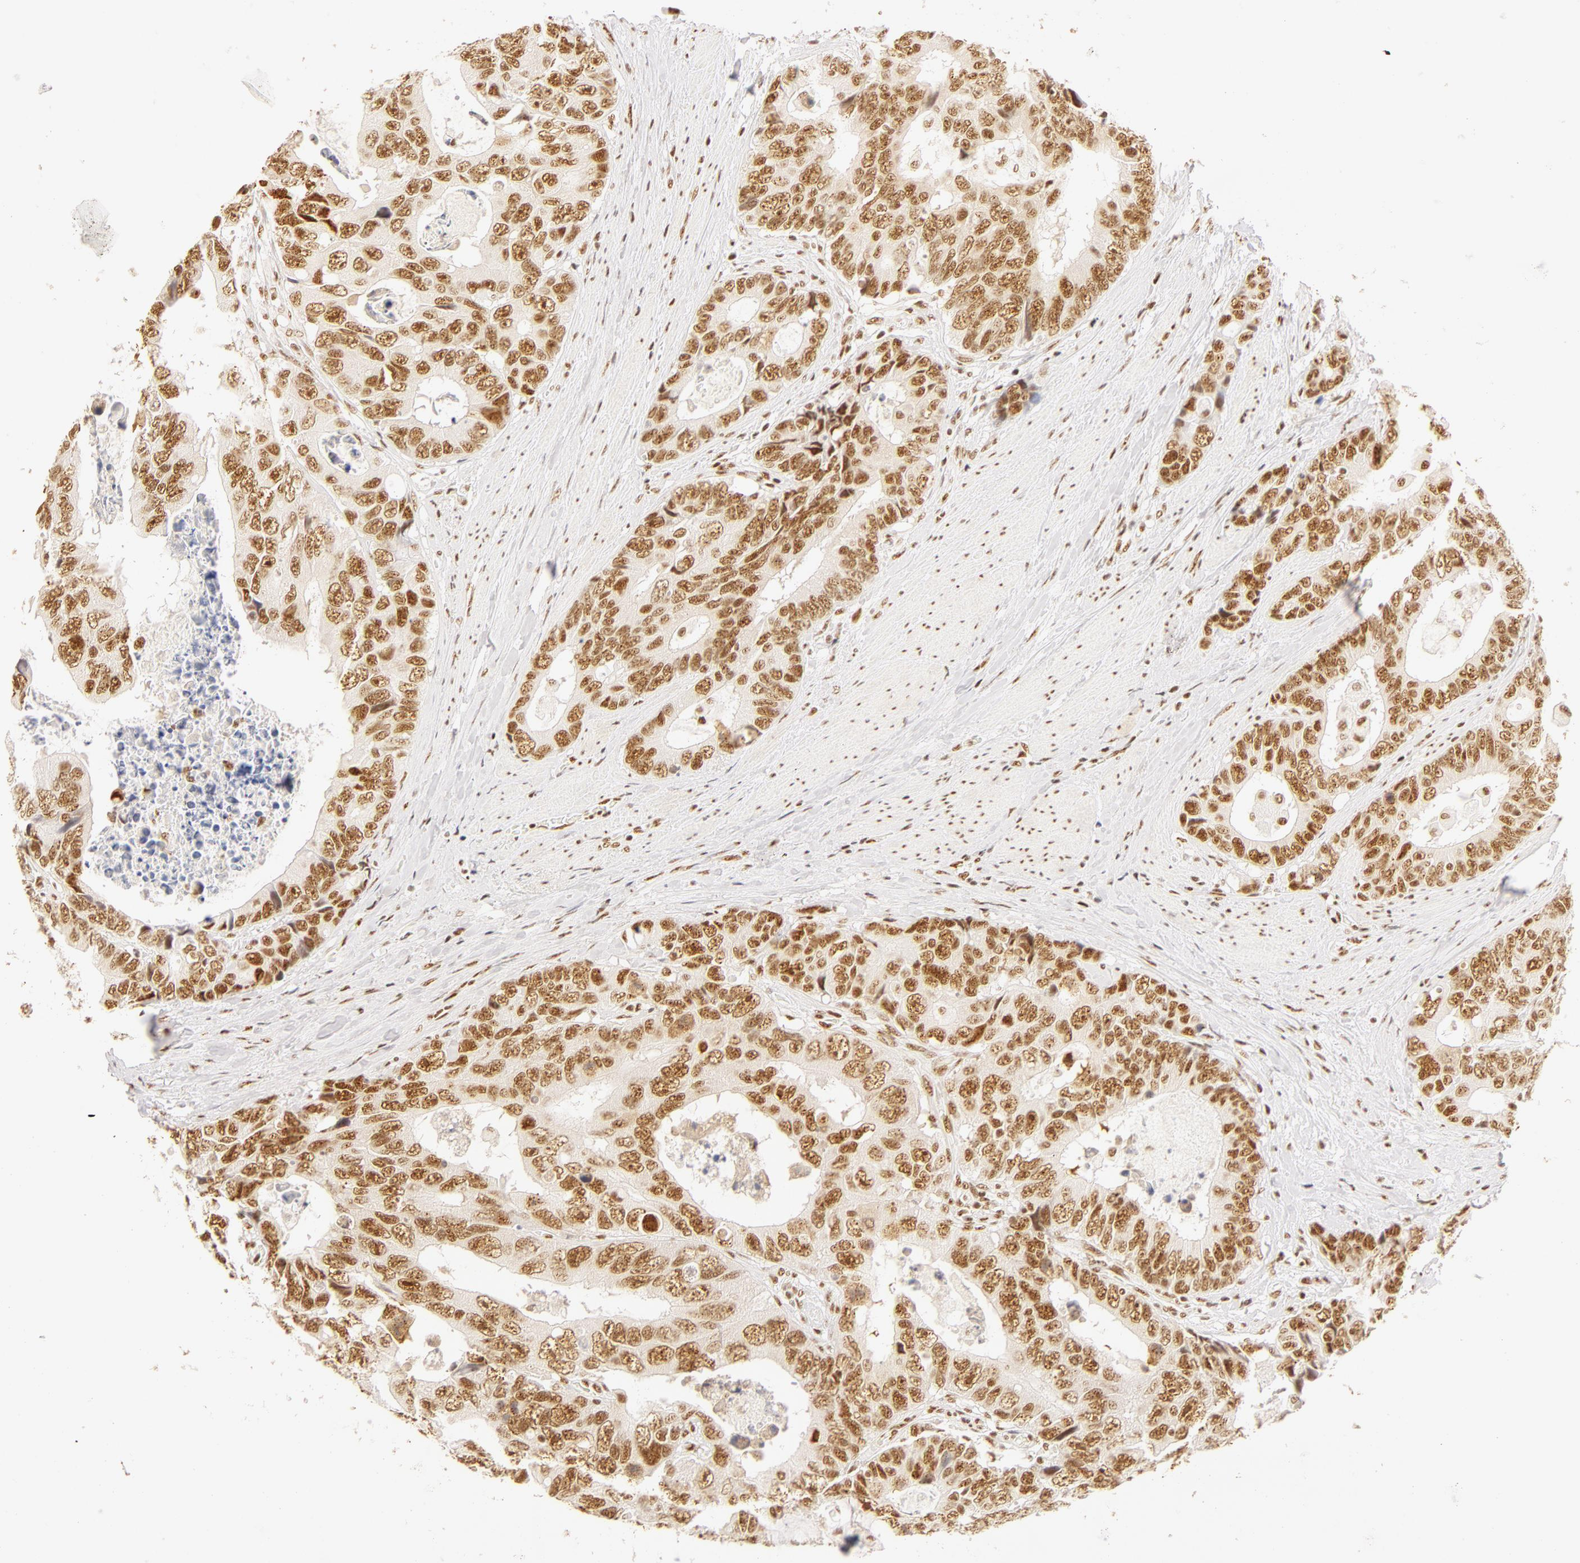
{"staining": {"intensity": "moderate", "quantity": ">75%", "location": "nuclear"}, "tissue": "colorectal cancer", "cell_type": "Tumor cells", "image_type": "cancer", "snomed": [{"axis": "morphology", "description": "Adenocarcinoma, NOS"}, {"axis": "topography", "description": "Rectum"}], "caption": "Colorectal cancer was stained to show a protein in brown. There is medium levels of moderate nuclear staining in about >75% of tumor cells.", "gene": "RBM39", "patient": {"sex": "female", "age": 67}}